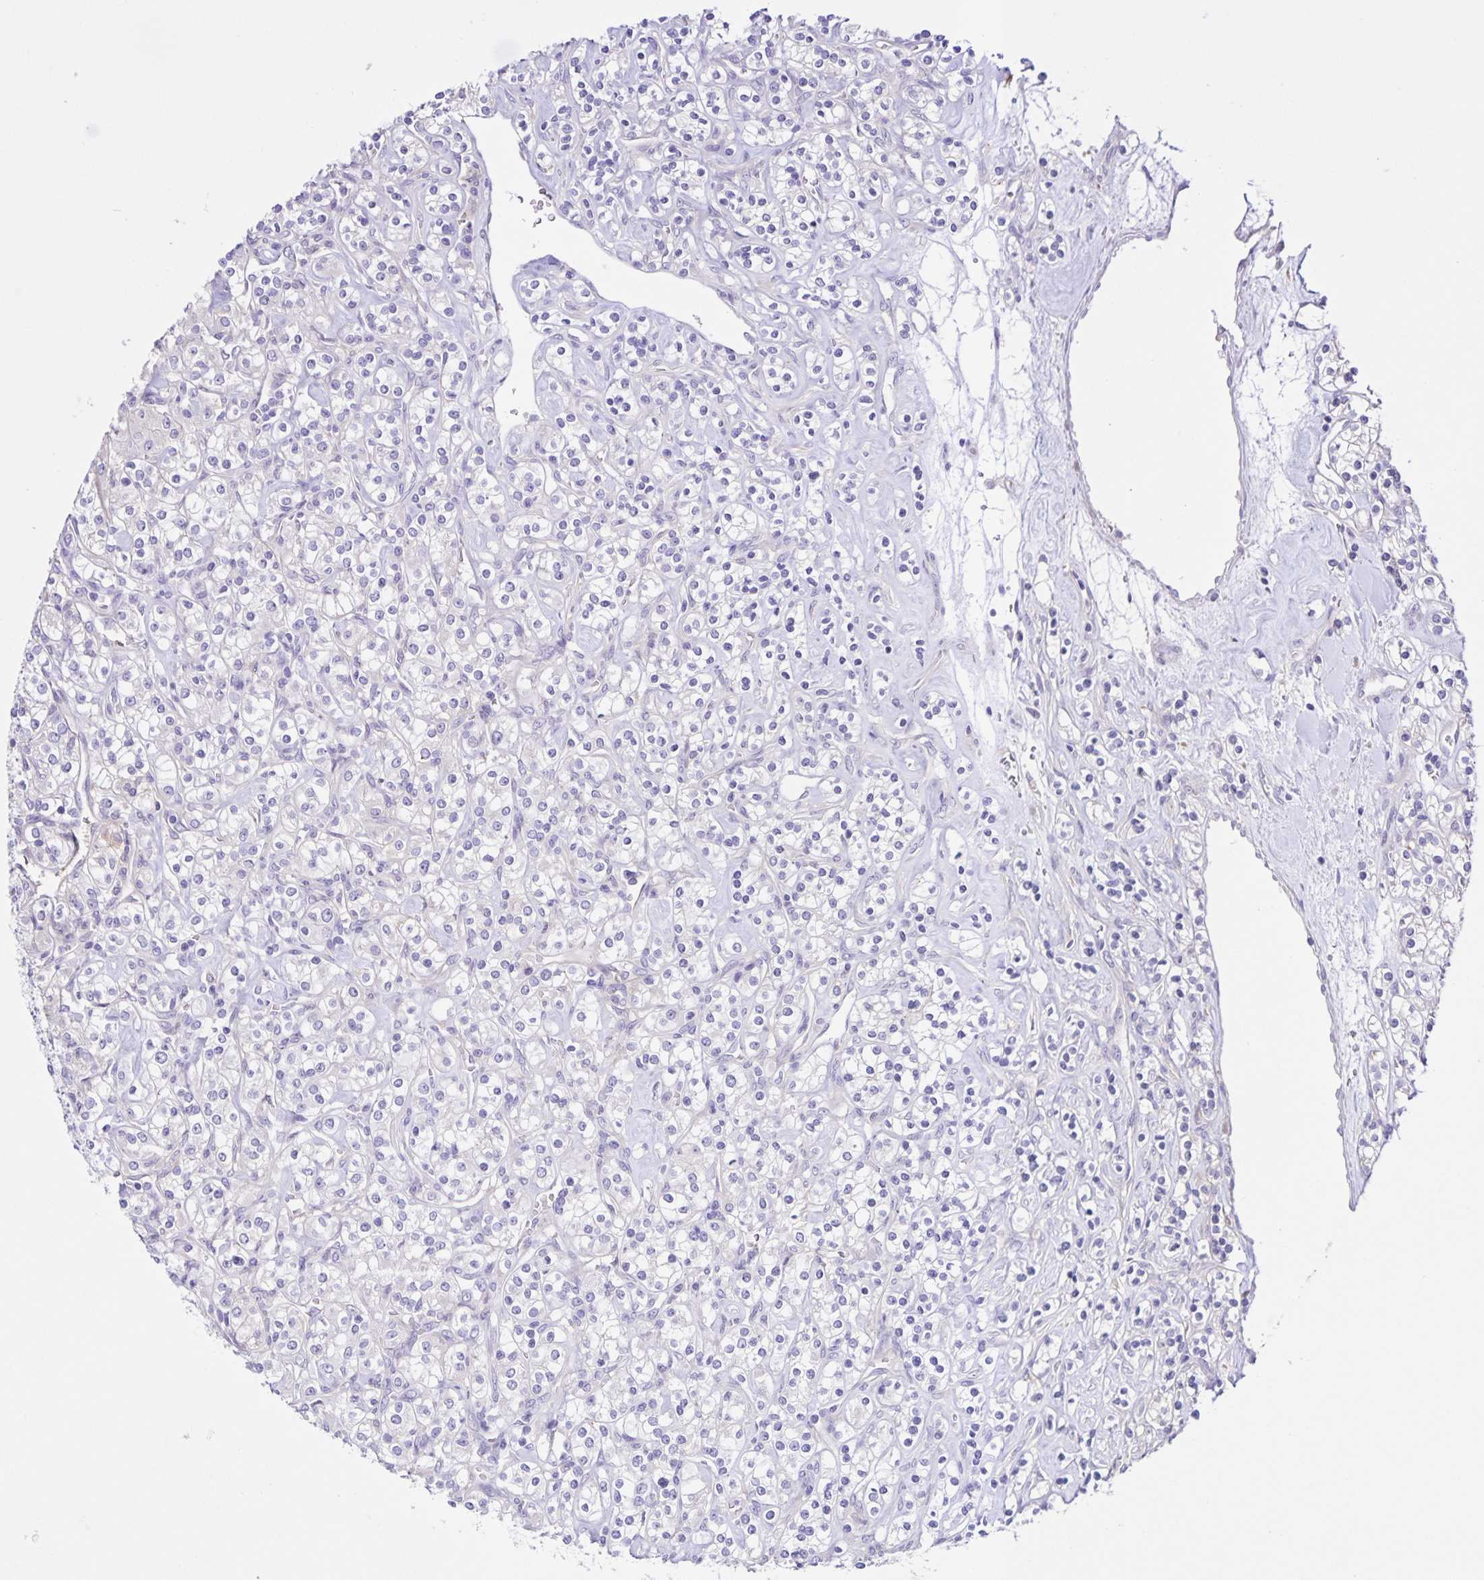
{"staining": {"intensity": "negative", "quantity": "none", "location": "none"}, "tissue": "renal cancer", "cell_type": "Tumor cells", "image_type": "cancer", "snomed": [{"axis": "morphology", "description": "Adenocarcinoma, NOS"}, {"axis": "topography", "description": "Kidney"}], "caption": "This micrograph is of renal cancer (adenocarcinoma) stained with immunohistochemistry (IHC) to label a protein in brown with the nuclei are counter-stained blue. There is no positivity in tumor cells.", "gene": "BOLL", "patient": {"sex": "male", "age": 77}}